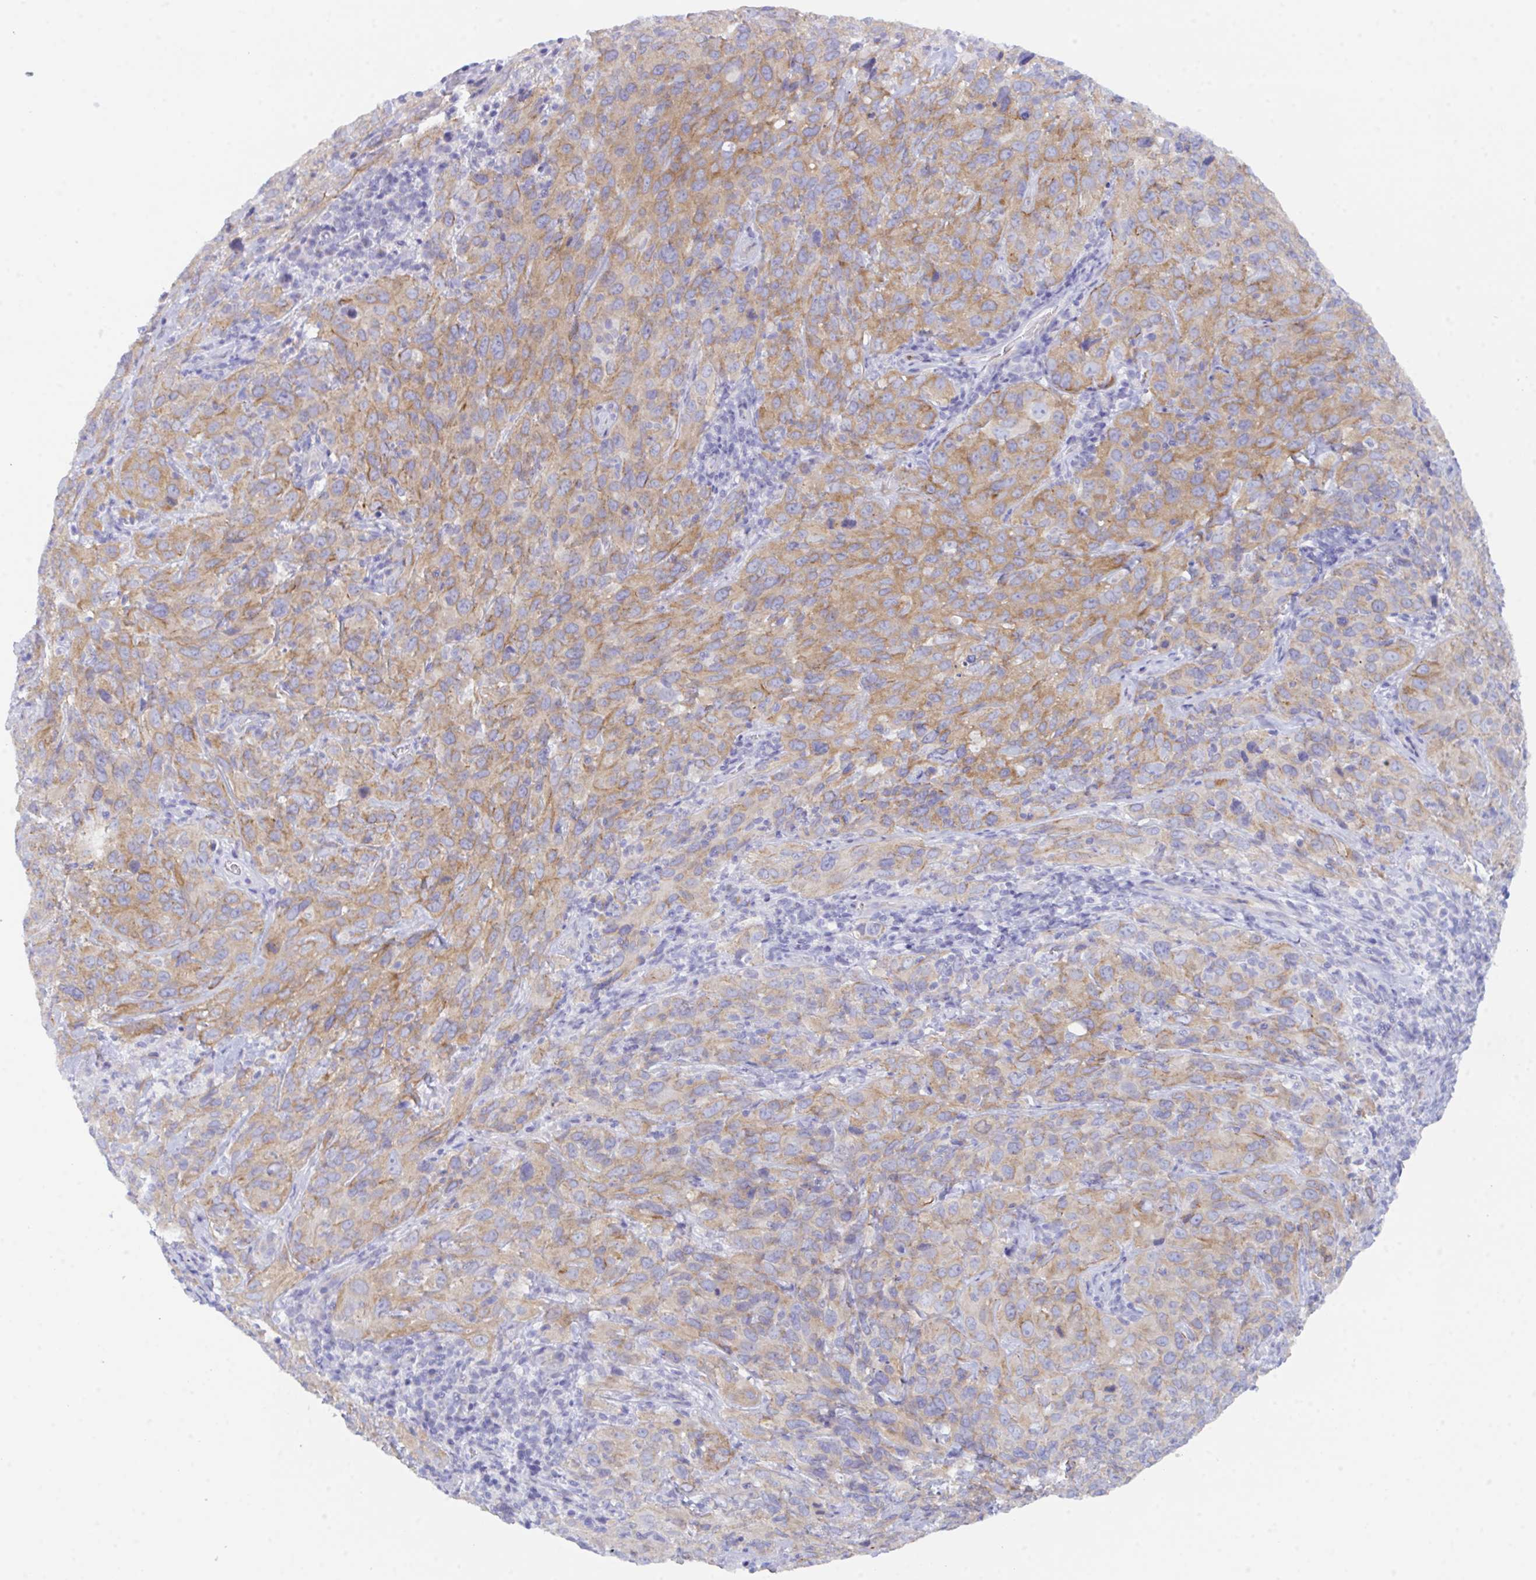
{"staining": {"intensity": "moderate", "quantity": "25%-75%", "location": "cytoplasmic/membranous"}, "tissue": "cervical cancer", "cell_type": "Tumor cells", "image_type": "cancer", "snomed": [{"axis": "morphology", "description": "Squamous cell carcinoma, NOS"}, {"axis": "topography", "description": "Cervix"}], "caption": "Protein expression analysis of squamous cell carcinoma (cervical) displays moderate cytoplasmic/membranous positivity in approximately 25%-75% of tumor cells.", "gene": "CEP170B", "patient": {"sex": "female", "age": 51}}